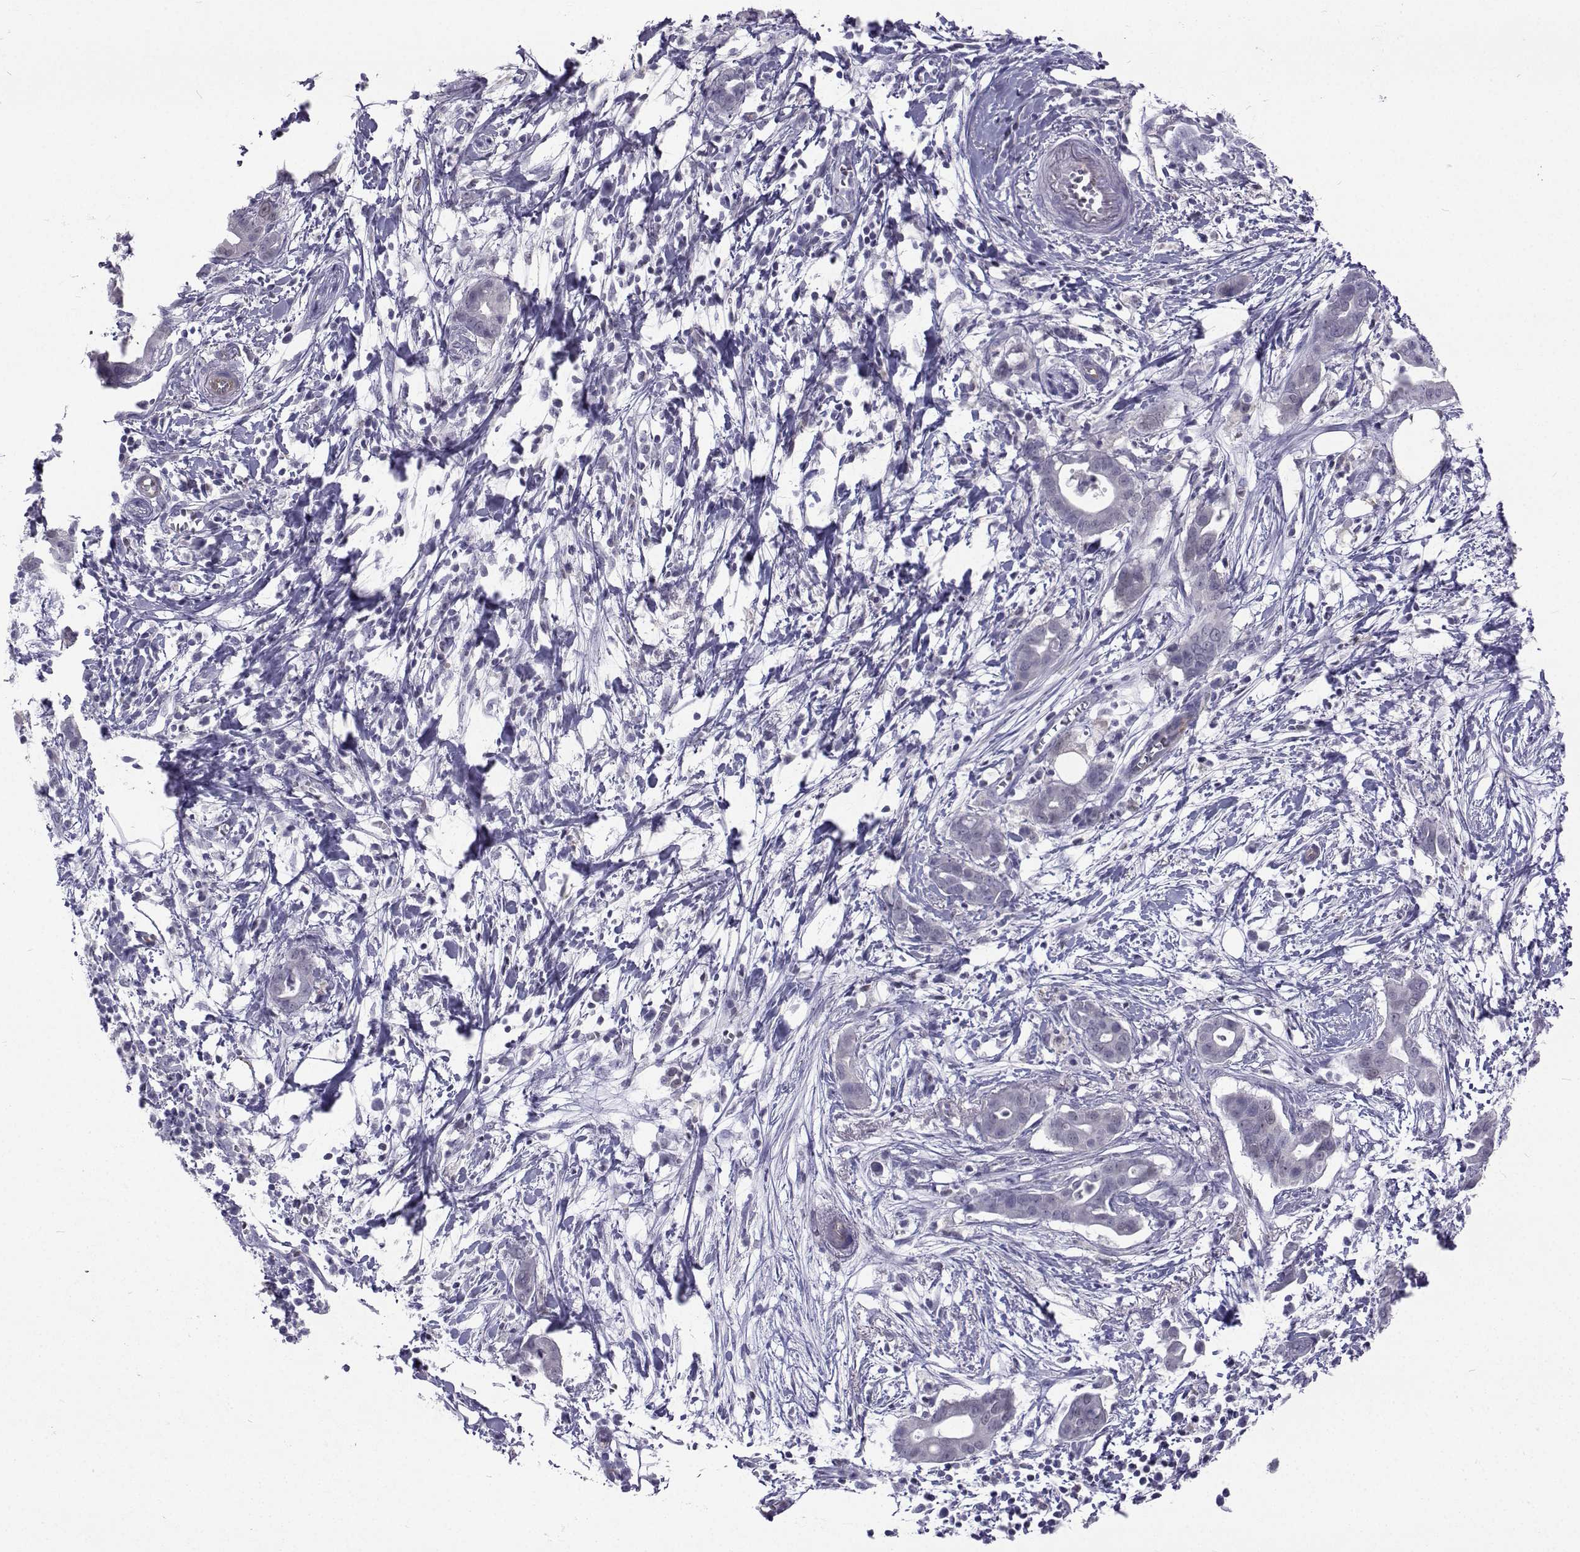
{"staining": {"intensity": "negative", "quantity": "none", "location": "none"}, "tissue": "pancreatic cancer", "cell_type": "Tumor cells", "image_type": "cancer", "snomed": [{"axis": "morphology", "description": "Adenocarcinoma, NOS"}, {"axis": "topography", "description": "Pancreas"}], "caption": "A high-resolution photomicrograph shows IHC staining of pancreatic cancer, which exhibits no significant positivity in tumor cells.", "gene": "GALM", "patient": {"sex": "male", "age": 61}}